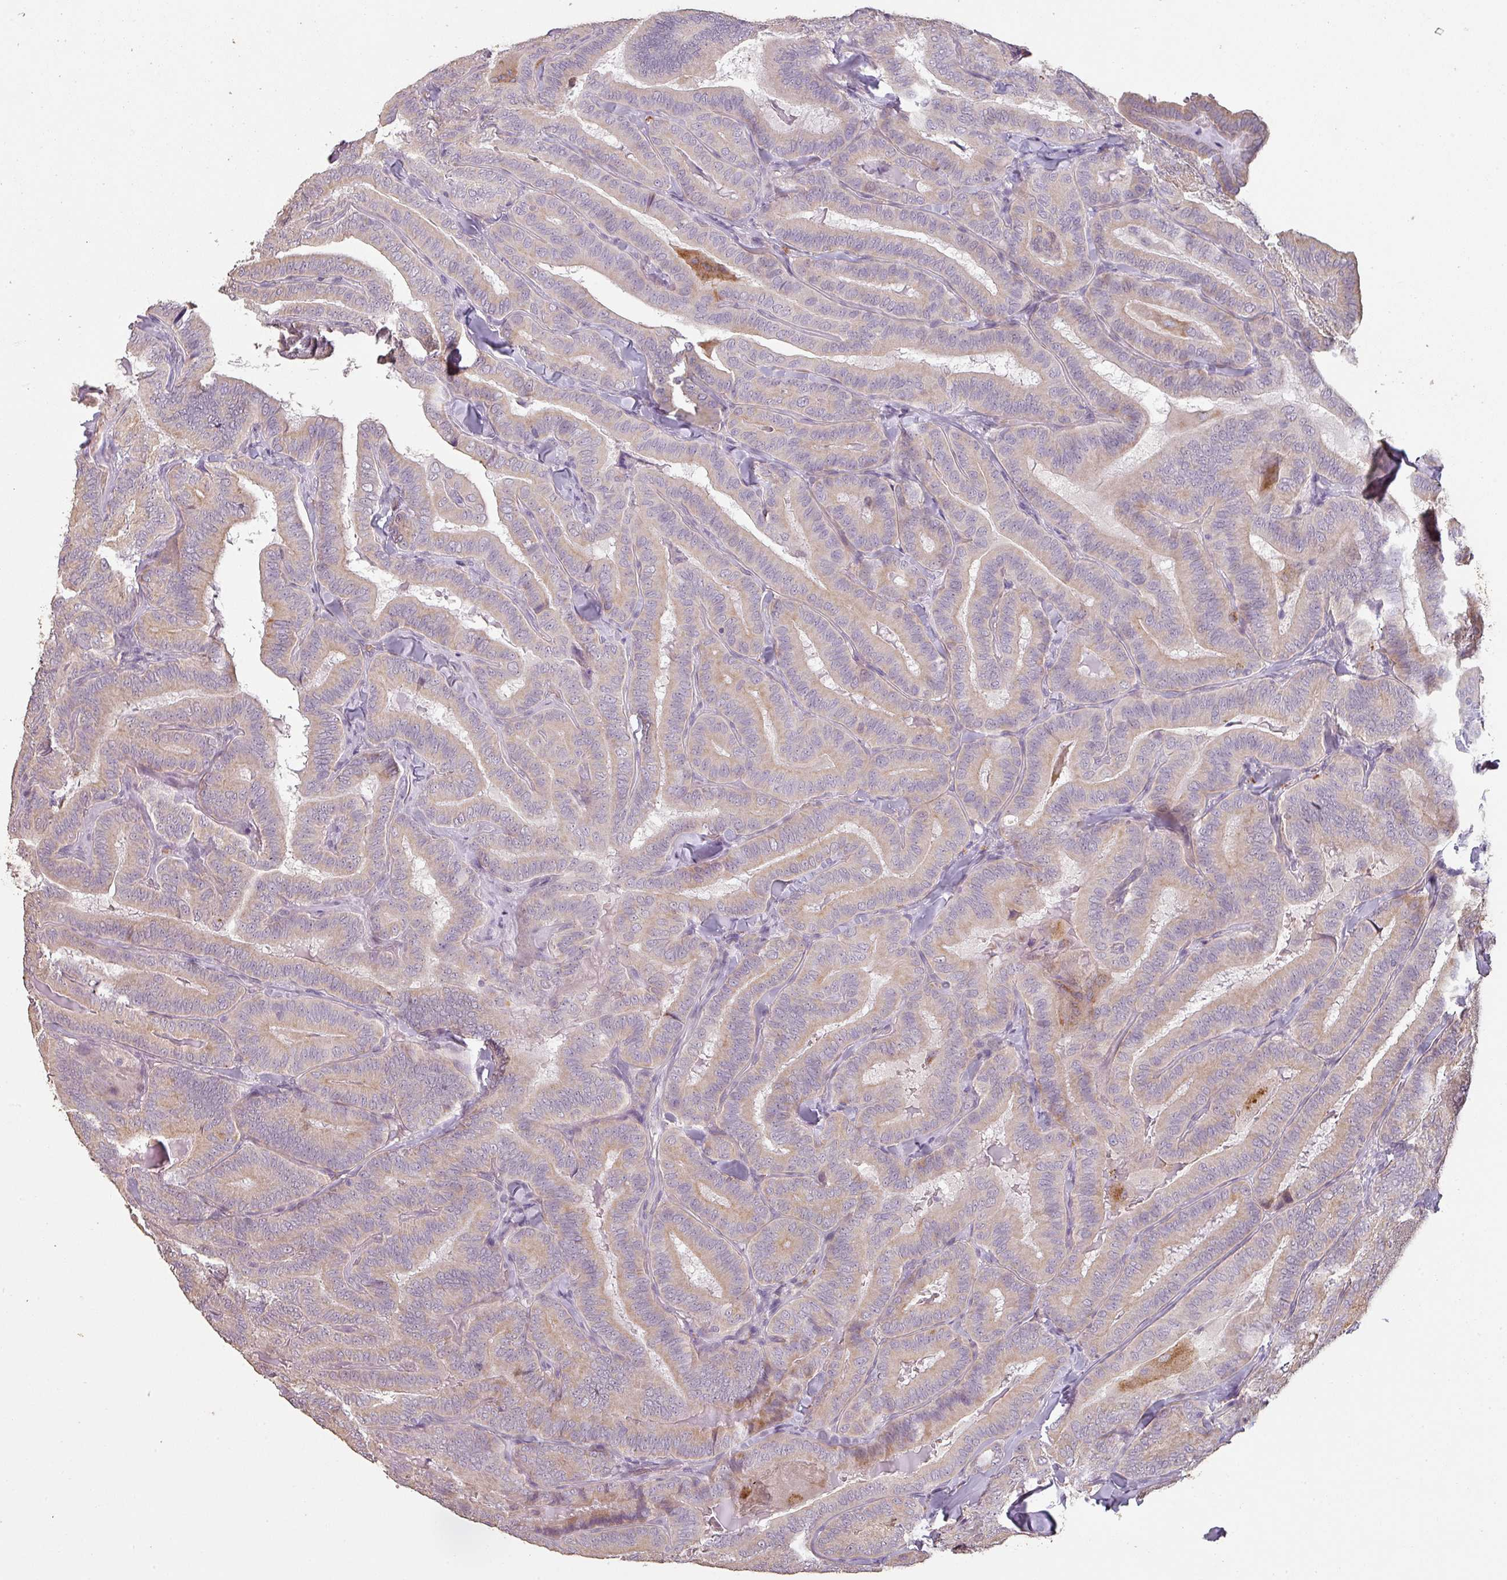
{"staining": {"intensity": "weak", "quantity": "25%-75%", "location": "cytoplasmic/membranous"}, "tissue": "thyroid cancer", "cell_type": "Tumor cells", "image_type": "cancer", "snomed": [{"axis": "morphology", "description": "Papillary adenocarcinoma, NOS"}, {"axis": "topography", "description": "Thyroid gland"}], "caption": "Weak cytoplasmic/membranous staining for a protein is appreciated in about 25%-75% of tumor cells of thyroid cancer using IHC.", "gene": "LYPLA1", "patient": {"sex": "male", "age": 61}}